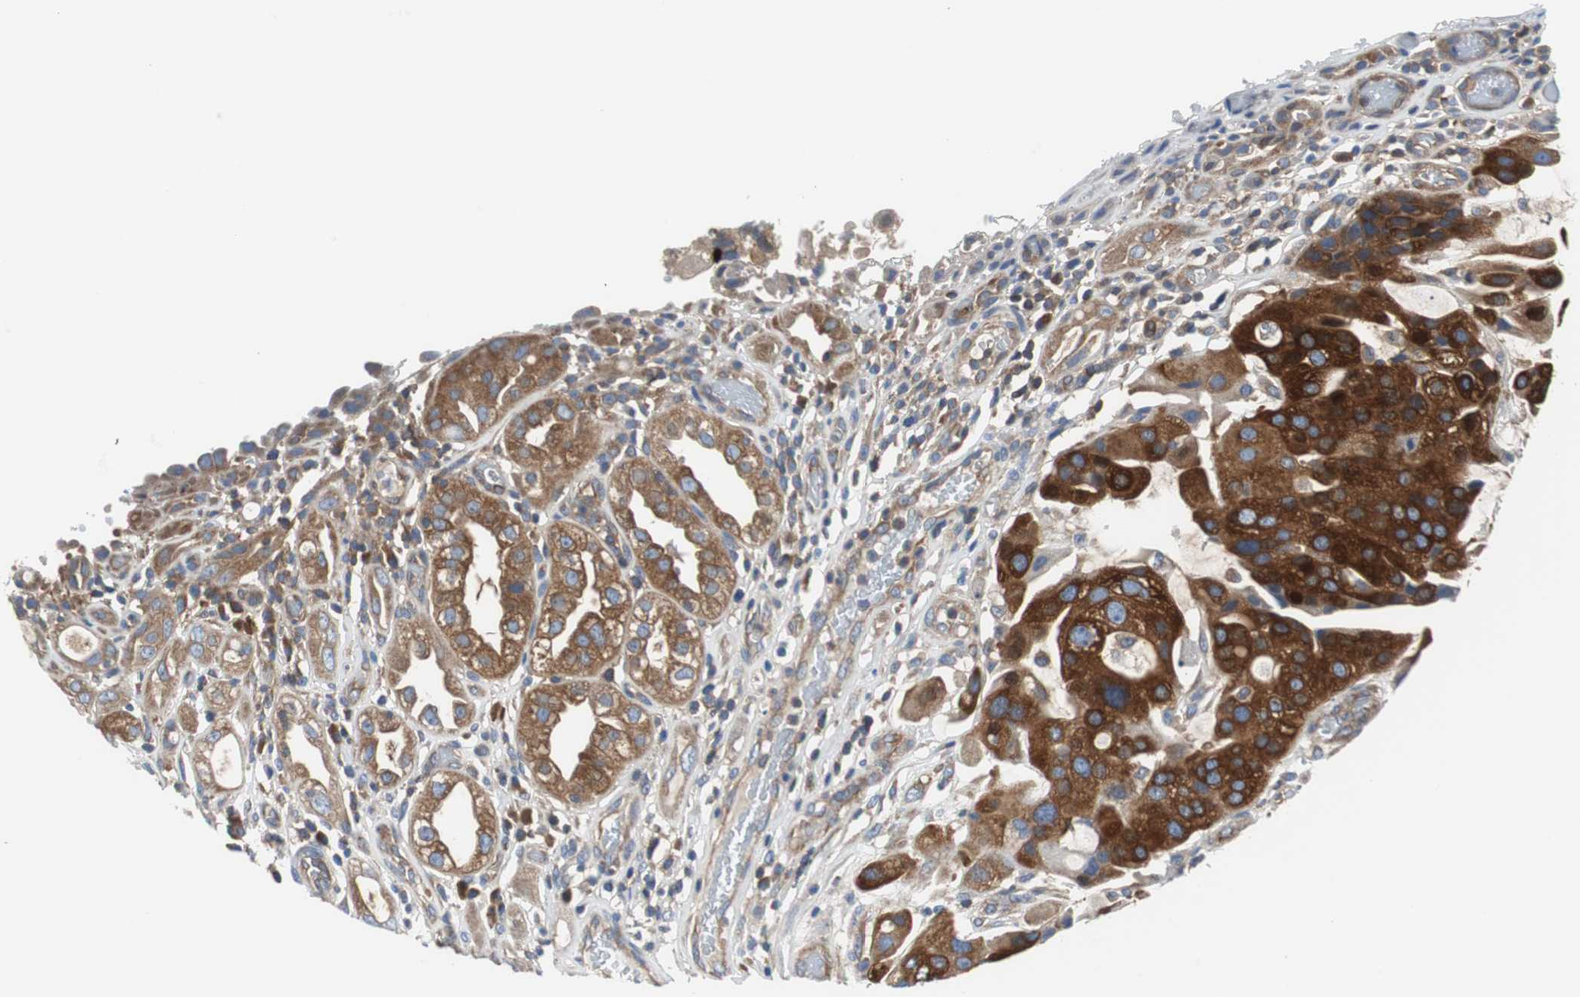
{"staining": {"intensity": "strong", "quantity": ">75%", "location": "cytoplasmic/membranous"}, "tissue": "urothelial cancer", "cell_type": "Tumor cells", "image_type": "cancer", "snomed": [{"axis": "morphology", "description": "Urothelial carcinoma, High grade"}, {"axis": "topography", "description": "Urinary bladder"}], "caption": "A brown stain labels strong cytoplasmic/membranous expression of a protein in high-grade urothelial carcinoma tumor cells. (Brightfield microscopy of DAB IHC at high magnification).", "gene": "BRAF", "patient": {"sex": "female", "age": 64}}